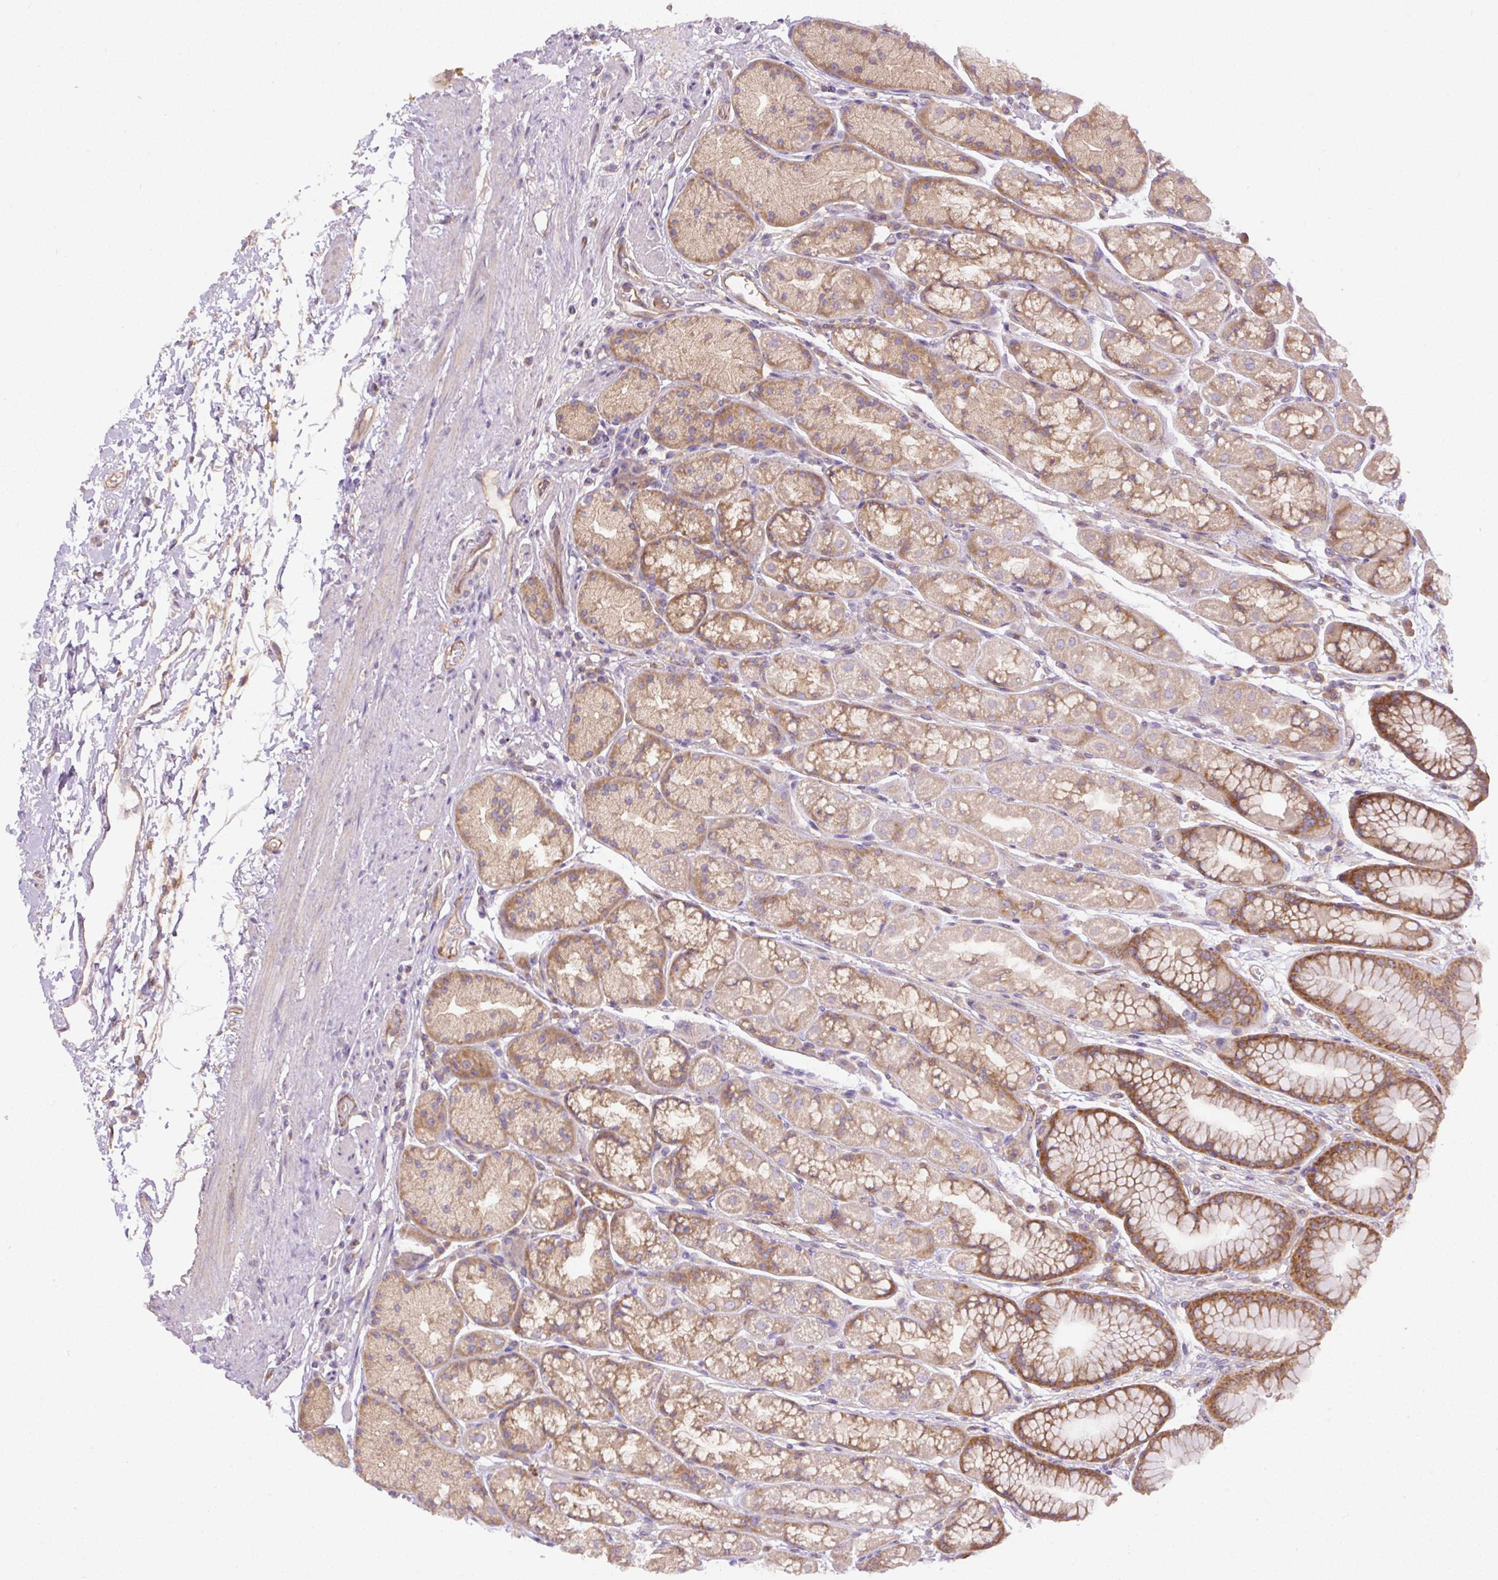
{"staining": {"intensity": "moderate", "quantity": ">75%", "location": "cytoplasmic/membranous"}, "tissue": "stomach", "cell_type": "Glandular cells", "image_type": "normal", "snomed": [{"axis": "morphology", "description": "Normal tissue, NOS"}, {"axis": "topography", "description": "Stomach, lower"}], "caption": "IHC (DAB (3,3'-diaminobenzidine)) staining of normal stomach reveals moderate cytoplasmic/membranous protein positivity in about >75% of glandular cells.", "gene": "DAPK1", "patient": {"sex": "male", "age": 67}}